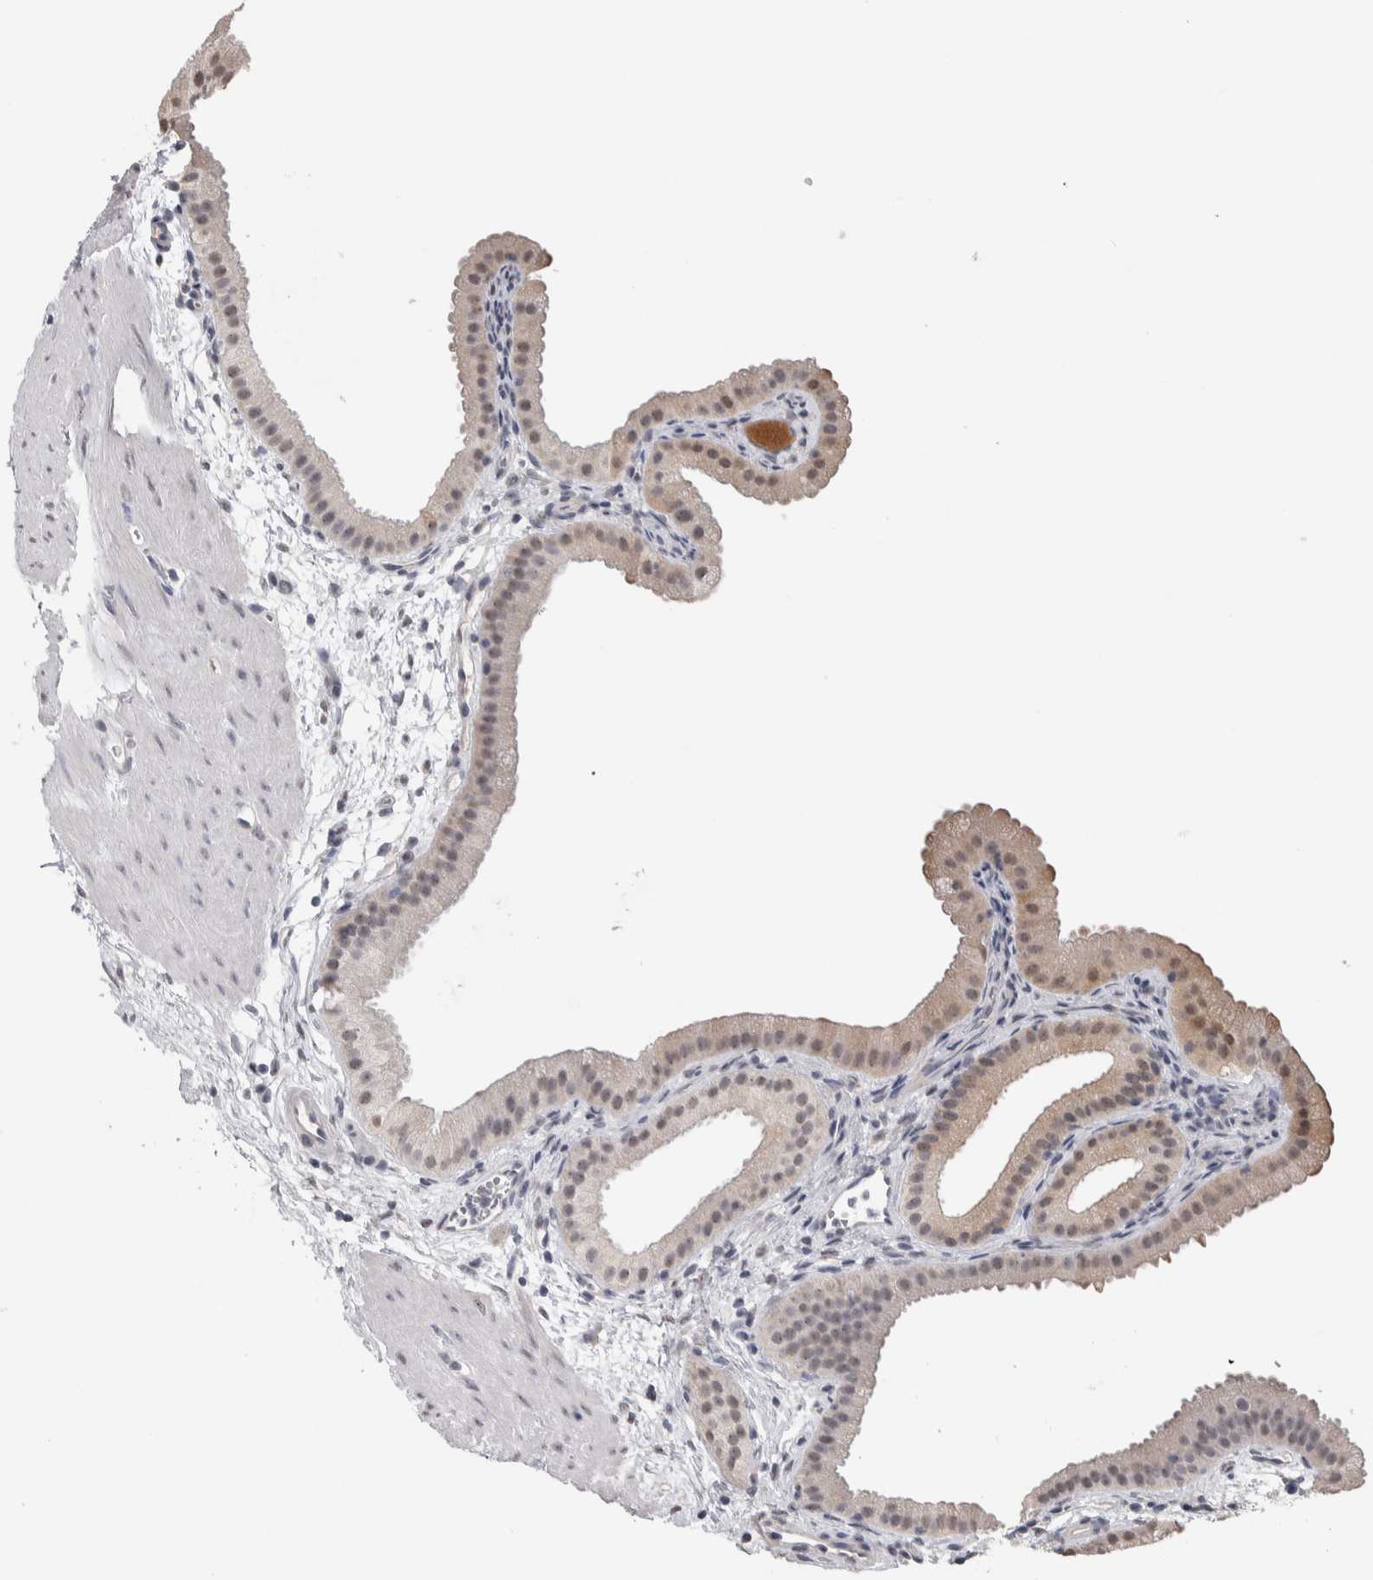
{"staining": {"intensity": "moderate", "quantity": "<25%", "location": "cytoplasmic/membranous,nuclear"}, "tissue": "gallbladder", "cell_type": "Glandular cells", "image_type": "normal", "snomed": [{"axis": "morphology", "description": "Normal tissue, NOS"}, {"axis": "topography", "description": "Gallbladder"}], "caption": "Immunohistochemistry histopathology image of benign gallbladder: gallbladder stained using immunohistochemistry displays low levels of moderate protein expression localized specifically in the cytoplasmic/membranous,nuclear of glandular cells, appearing as a cytoplasmic/membranous,nuclear brown color.", "gene": "TMEM102", "patient": {"sex": "female", "age": 64}}